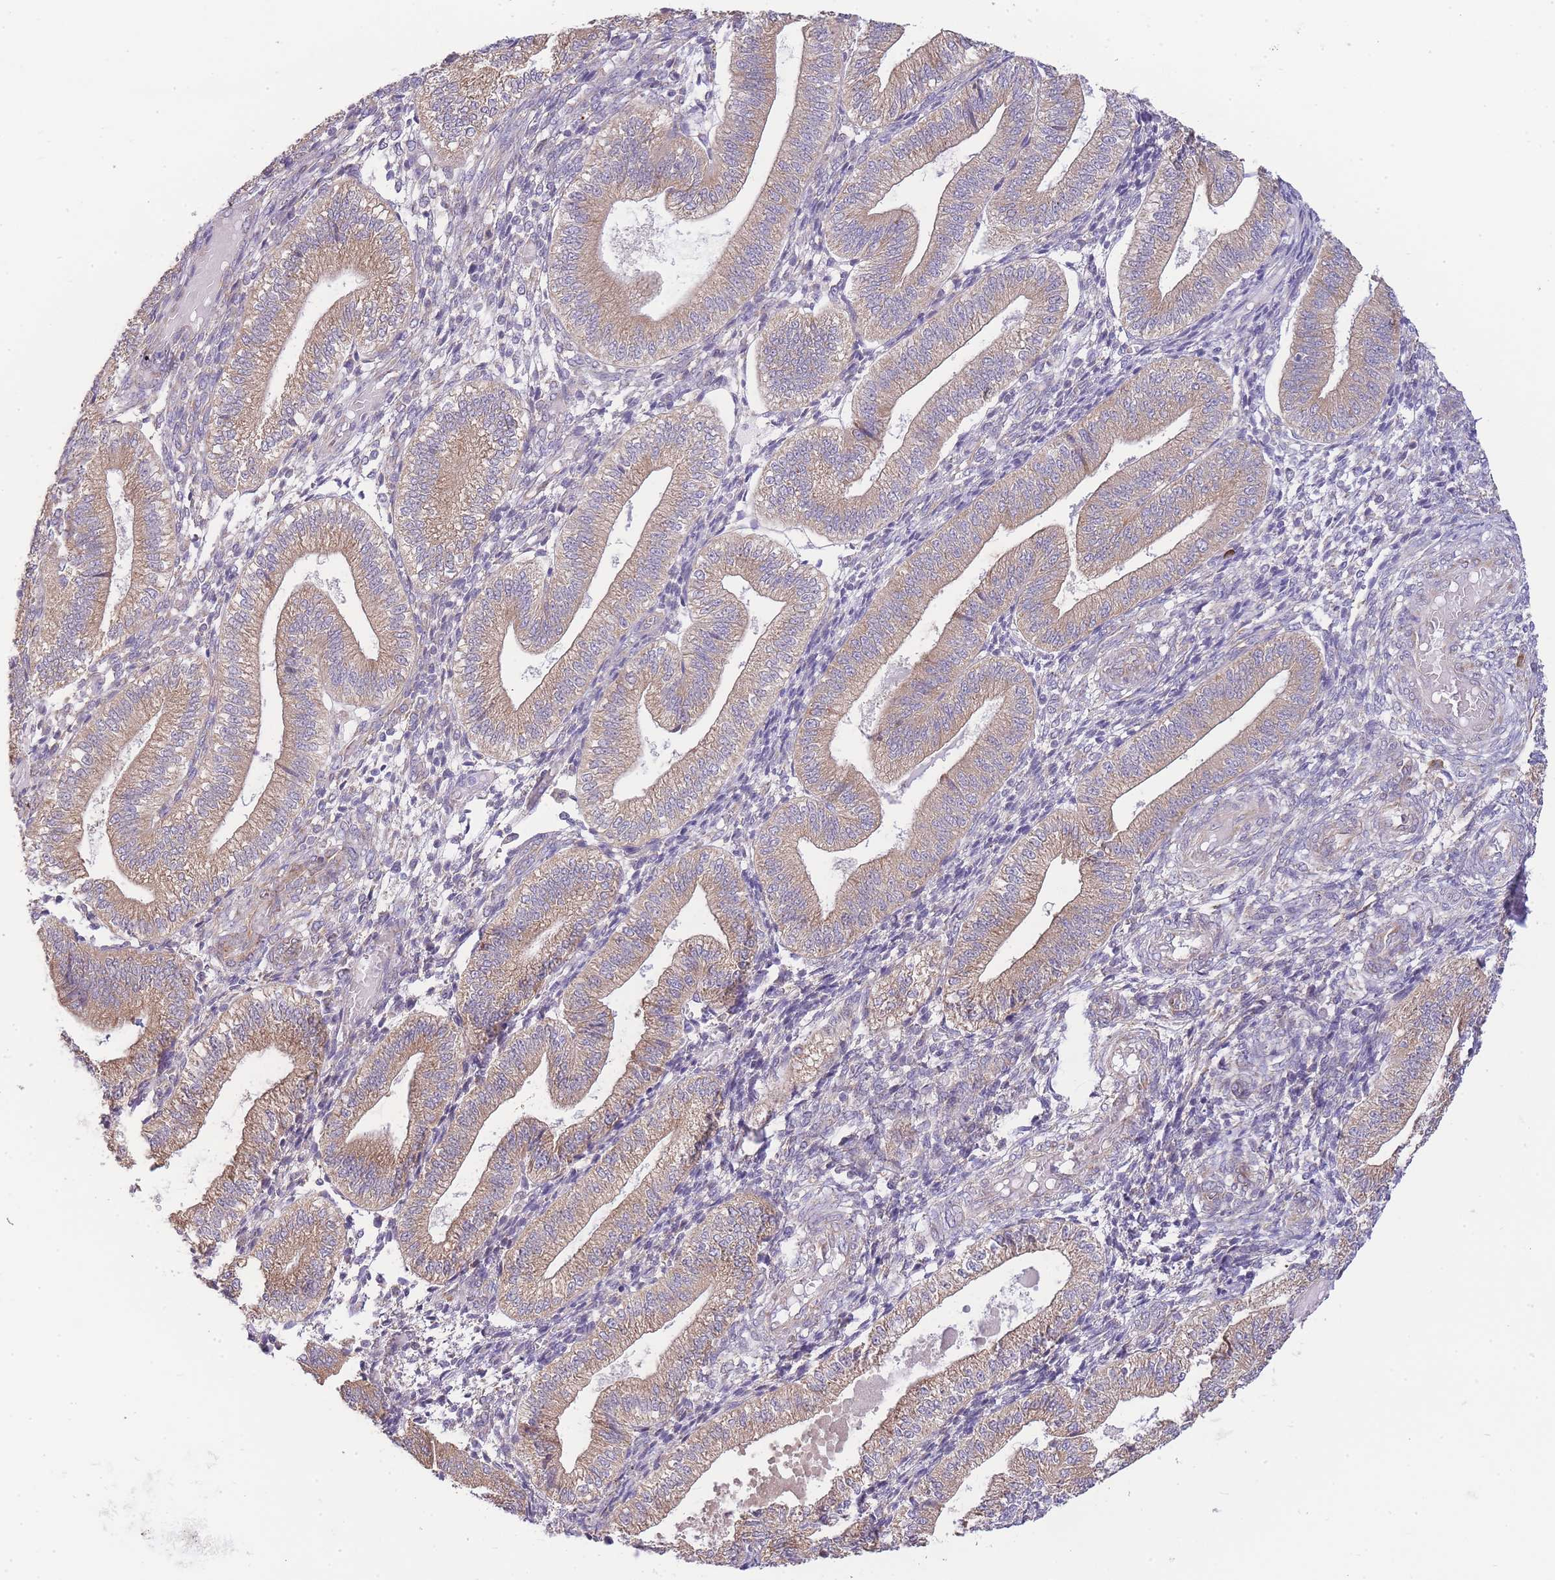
{"staining": {"intensity": "weak", "quantity": "<25%", "location": "cytoplasmic/membranous"}, "tissue": "endometrium", "cell_type": "Cells in endometrial stroma", "image_type": "normal", "snomed": [{"axis": "morphology", "description": "Normal tissue, NOS"}, {"axis": "topography", "description": "Endometrium"}], "caption": "High power microscopy photomicrograph of an immunohistochemistry image of unremarkable endometrium, revealing no significant positivity in cells in endometrial stroma.", "gene": "BEX1", "patient": {"sex": "female", "age": 34}}